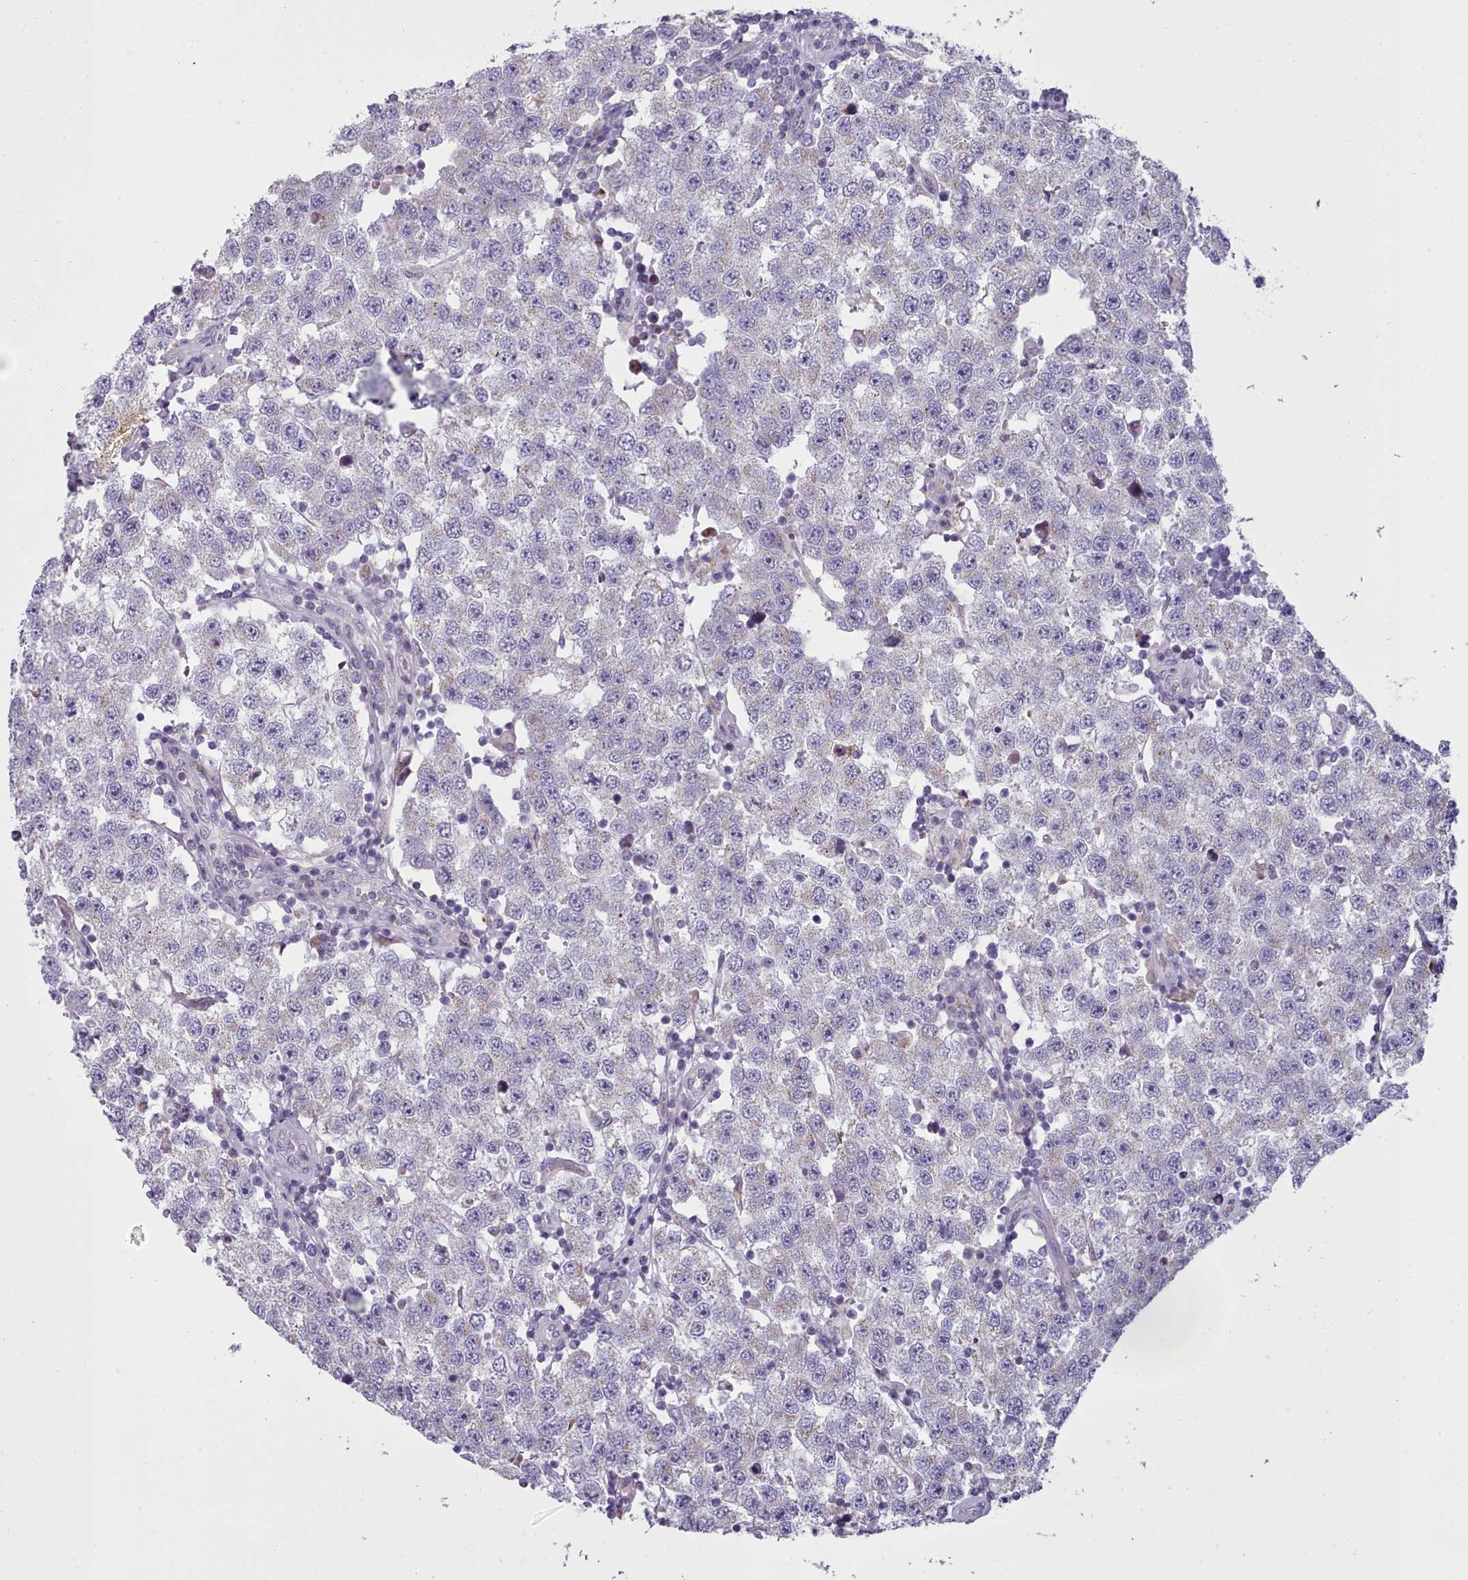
{"staining": {"intensity": "negative", "quantity": "none", "location": "none"}, "tissue": "testis cancer", "cell_type": "Tumor cells", "image_type": "cancer", "snomed": [{"axis": "morphology", "description": "Seminoma, NOS"}, {"axis": "topography", "description": "Testis"}], "caption": "High power microscopy image of an immunohistochemistry (IHC) image of seminoma (testis), revealing no significant expression in tumor cells.", "gene": "SLC52A3", "patient": {"sex": "male", "age": 34}}